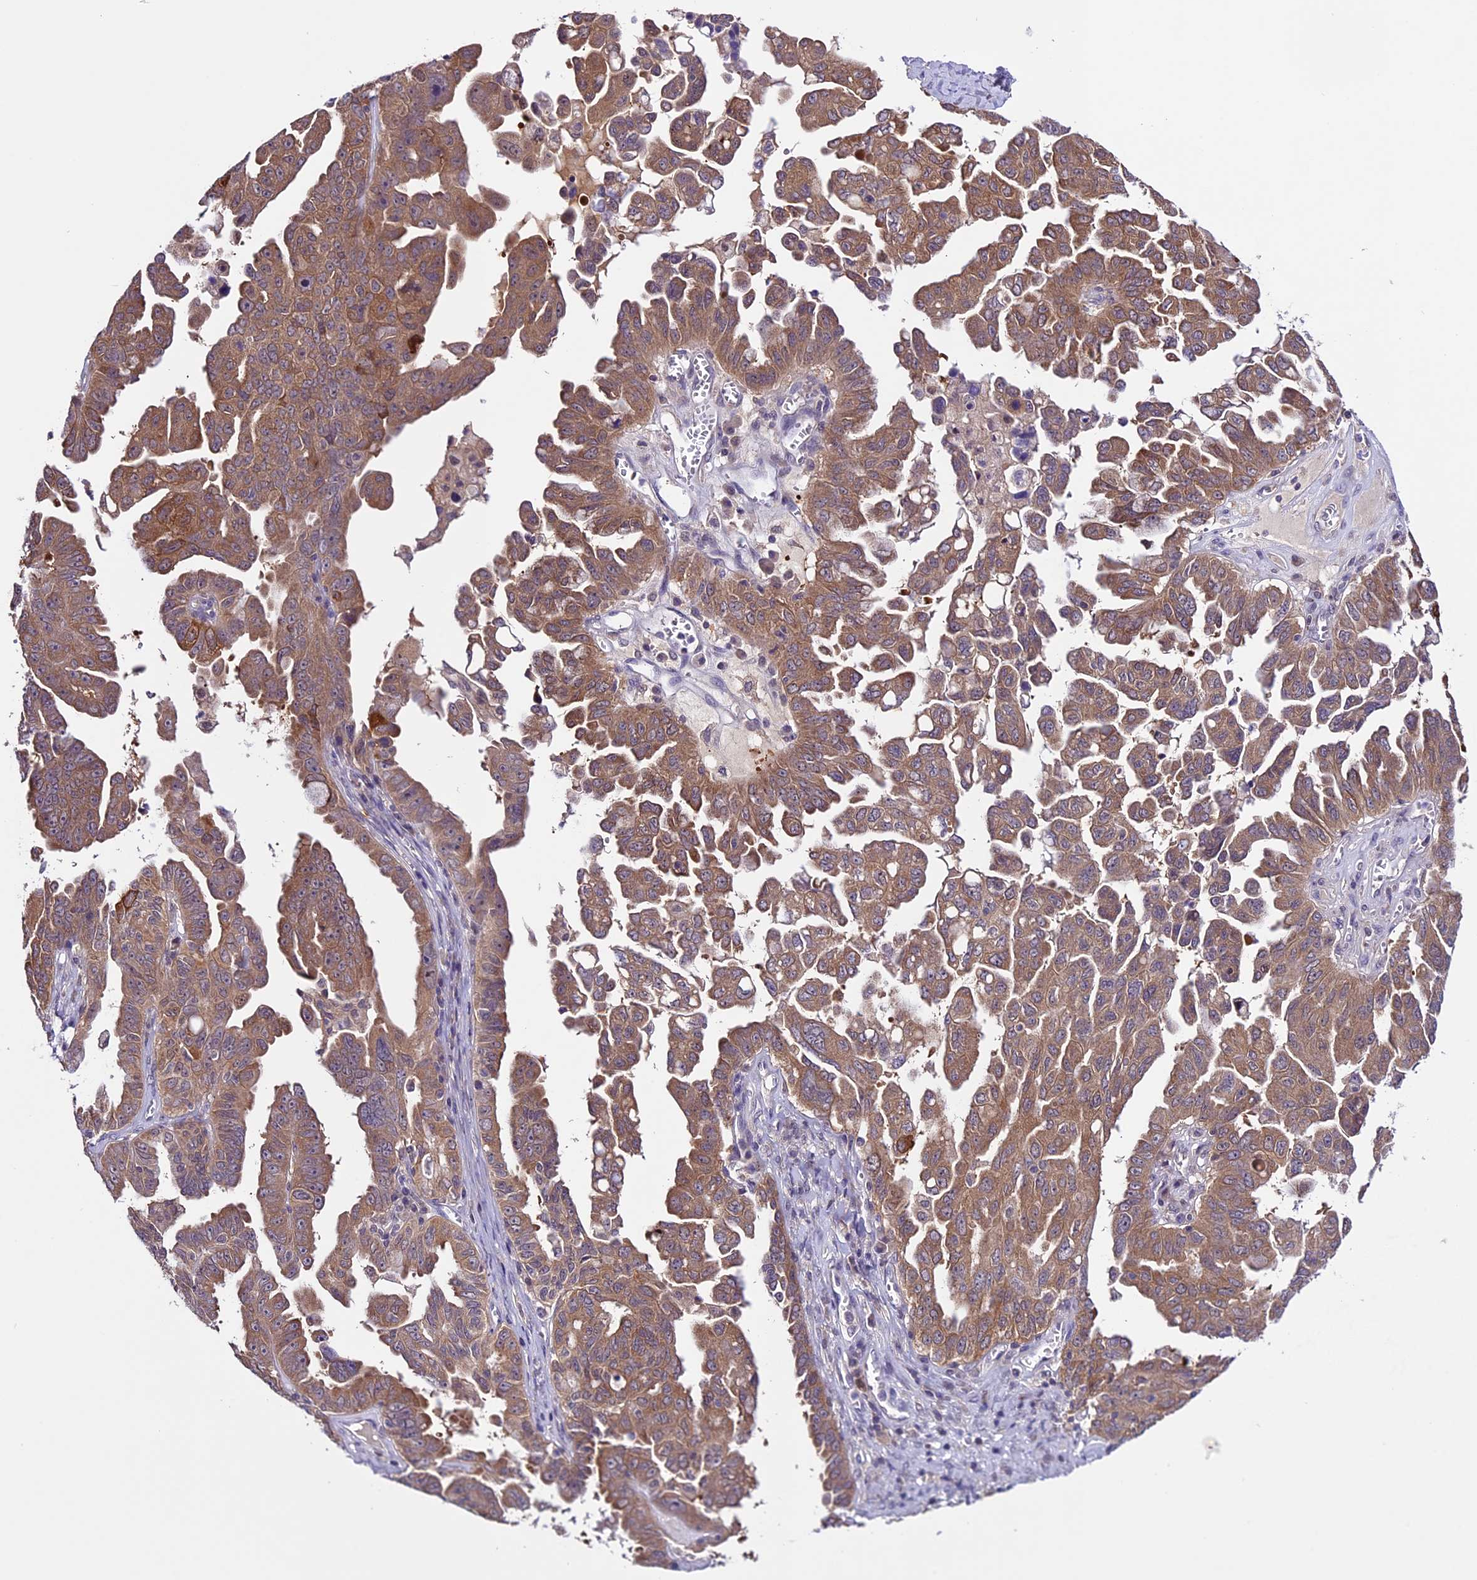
{"staining": {"intensity": "moderate", "quantity": ">75%", "location": "cytoplasmic/membranous"}, "tissue": "ovarian cancer", "cell_type": "Tumor cells", "image_type": "cancer", "snomed": [{"axis": "morphology", "description": "Carcinoma, endometroid"}, {"axis": "topography", "description": "Ovary"}], "caption": "Ovarian endometroid carcinoma tissue demonstrates moderate cytoplasmic/membranous positivity in approximately >75% of tumor cells", "gene": "XKR7", "patient": {"sex": "female", "age": 62}}